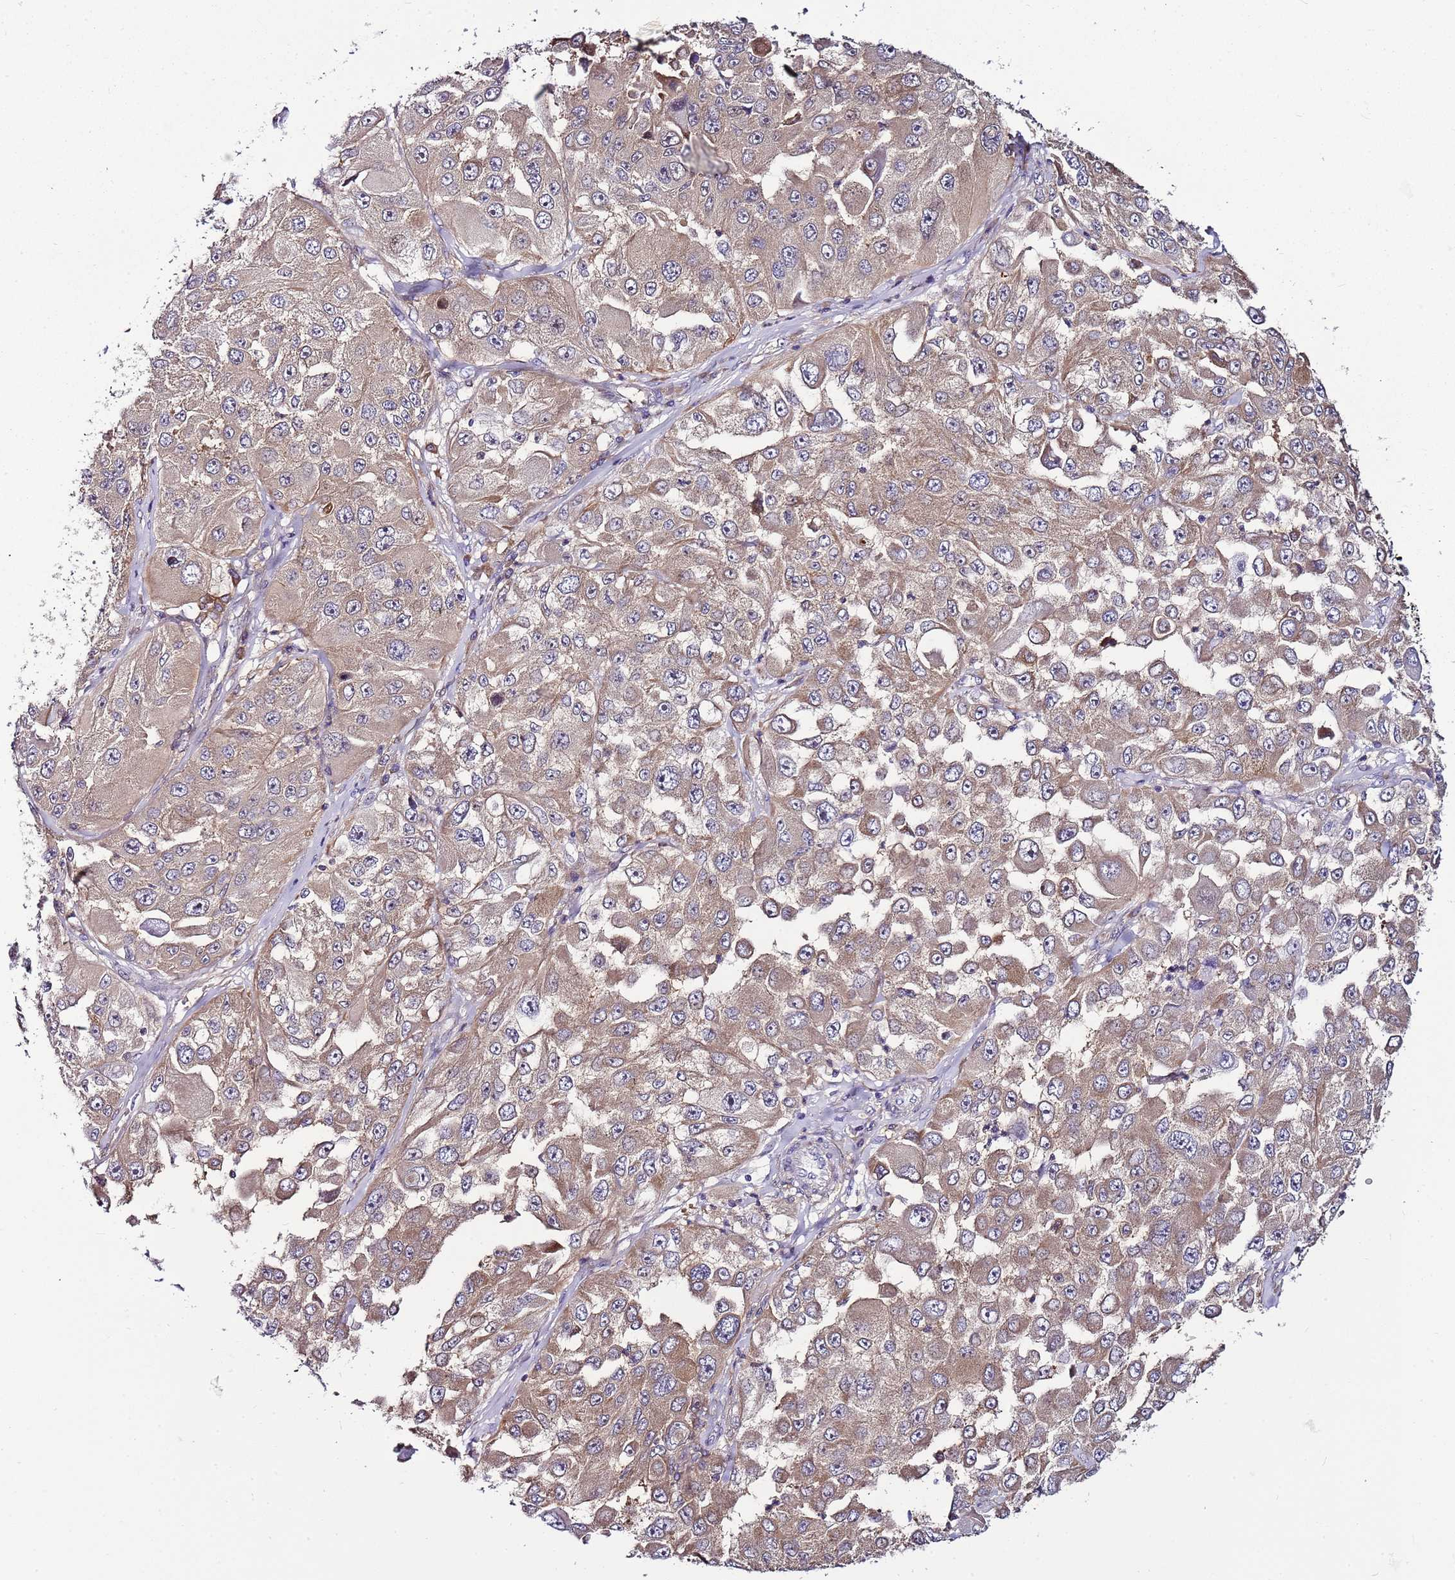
{"staining": {"intensity": "weak", "quantity": "25%-75%", "location": "cytoplasmic/membranous"}, "tissue": "melanoma", "cell_type": "Tumor cells", "image_type": "cancer", "snomed": [{"axis": "morphology", "description": "Malignant melanoma, Metastatic site"}, {"axis": "topography", "description": "Lymph node"}], "caption": "Tumor cells exhibit weak cytoplasmic/membranous positivity in about 25%-75% of cells in malignant melanoma (metastatic site).", "gene": "ATXN2L", "patient": {"sex": "male", "age": 62}}